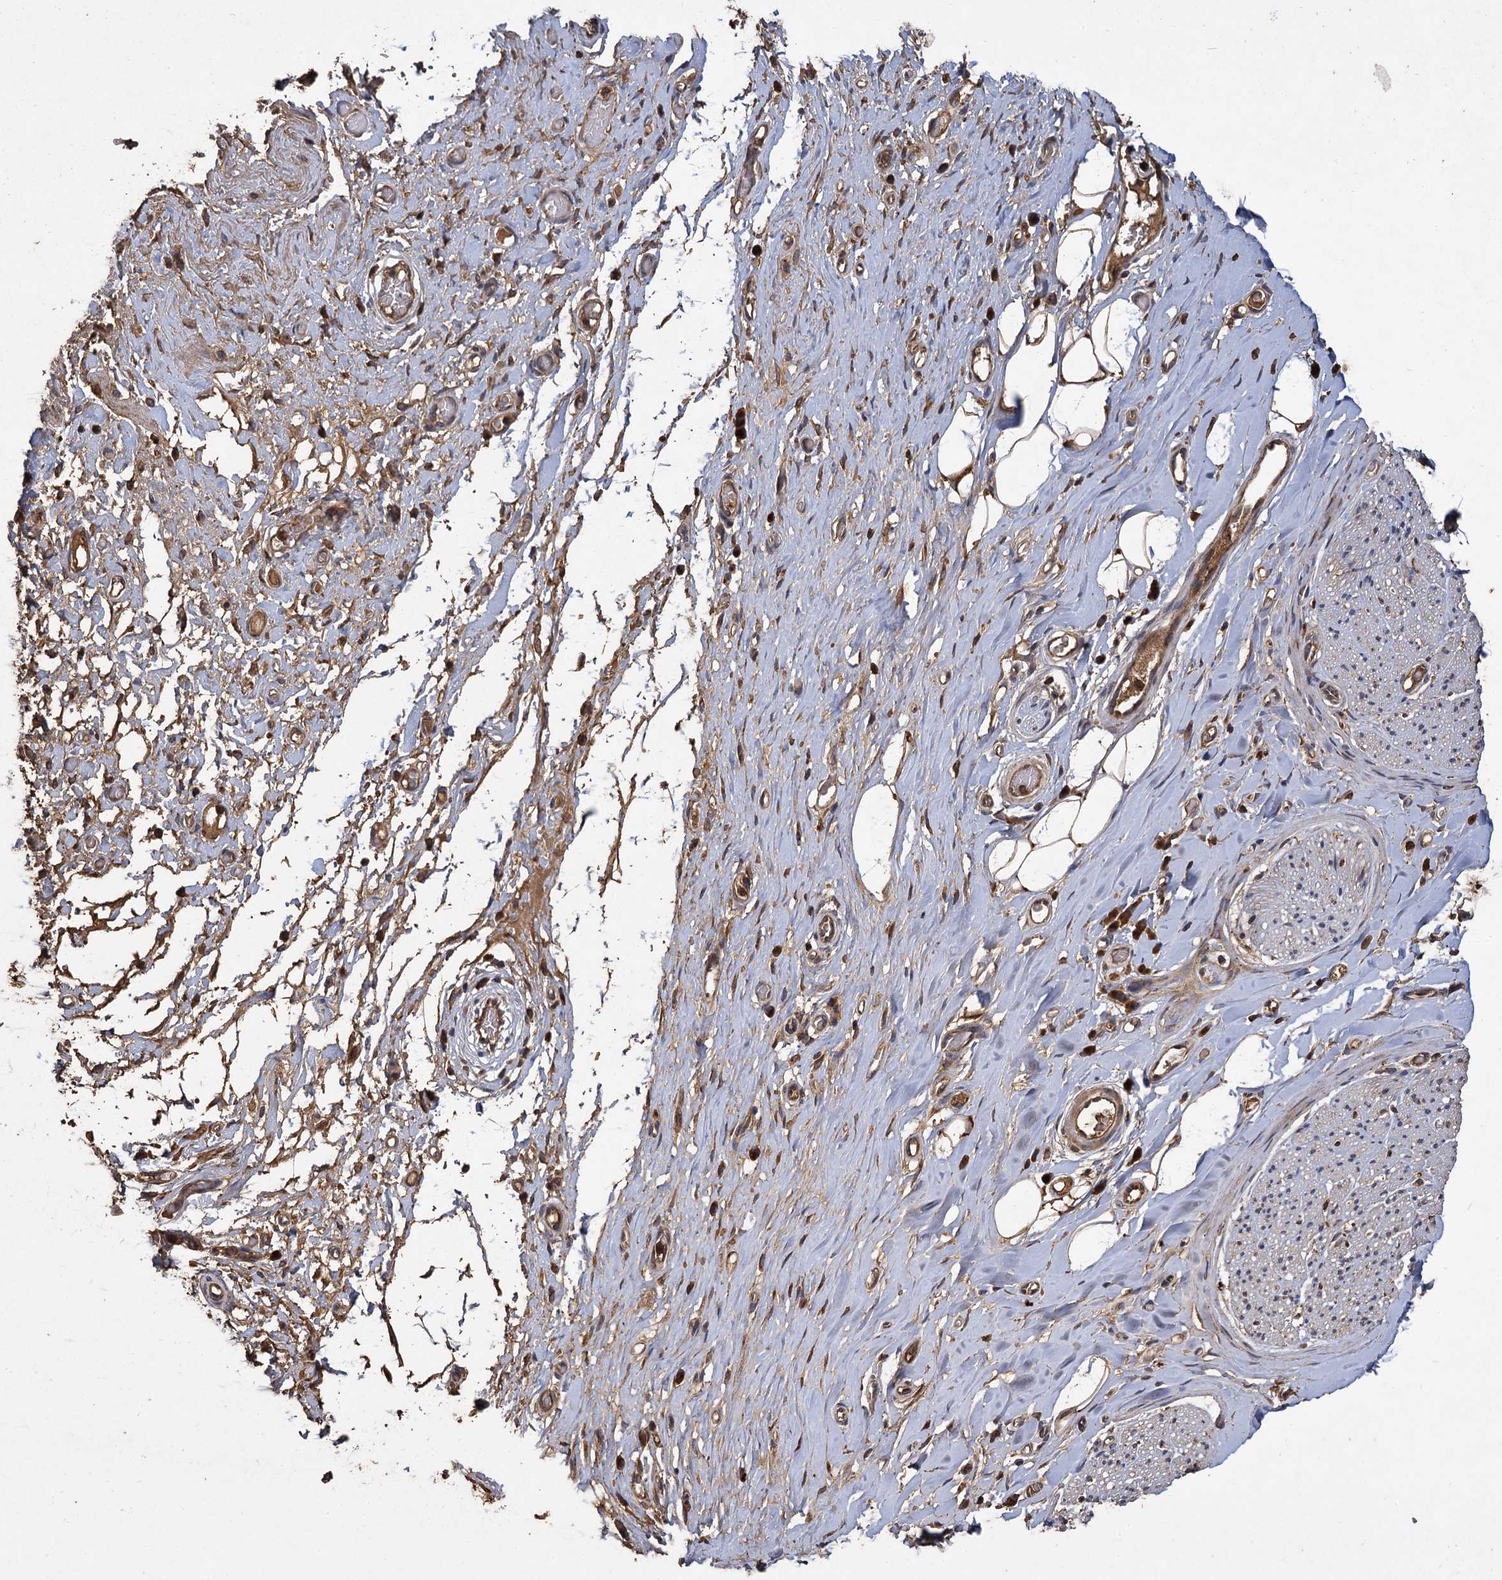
{"staining": {"intensity": "moderate", "quantity": ">75%", "location": "cytoplasmic/membranous"}, "tissue": "adipose tissue", "cell_type": "Adipocytes", "image_type": "normal", "snomed": [{"axis": "morphology", "description": "Normal tissue, NOS"}, {"axis": "morphology", "description": "Adenocarcinoma, NOS"}, {"axis": "topography", "description": "Esophagus"}, {"axis": "topography", "description": "Stomach, upper"}, {"axis": "topography", "description": "Peripheral nerve tissue"}], "caption": "IHC (DAB (3,3'-diaminobenzidine)) staining of benign adipose tissue shows moderate cytoplasmic/membranous protein expression in about >75% of adipocytes. The protein of interest is shown in brown color, while the nuclei are stained blue.", "gene": "GCLC", "patient": {"sex": "male", "age": 62}}